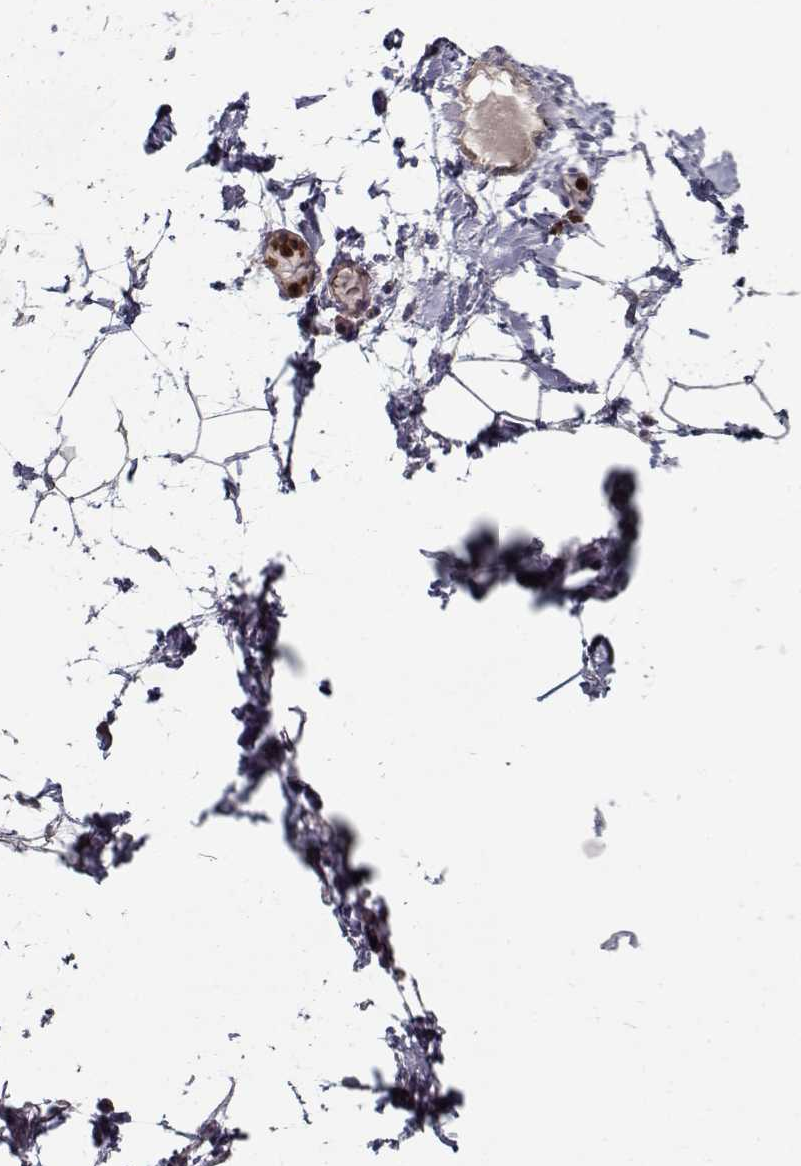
{"staining": {"intensity": "negative", "quantity": "none", "location": "none"}, "tissue": "adipose tissue", "cell_type": "Adipocytes", "image_type": "normal", "snomed": [{"axis": "morphology", "description": "Normal tissue, NOS"}, {"axis": "topography", "description": "Gallbladder"}, {"axis": "topography", "description": "Peripheral nerve tissue"}], "caption": "Adipocytes show no significant expression in unremarkable adipose tissue. The staining was performed using DAB (3,3'-diaminobenzidine) to visualize the protein expression in brown, while the nuclei were stained in blue with hematoxylin (Magnification: 20x).", "gene": "UNC13D", "patient": {"sex": "female", "age": 45}}